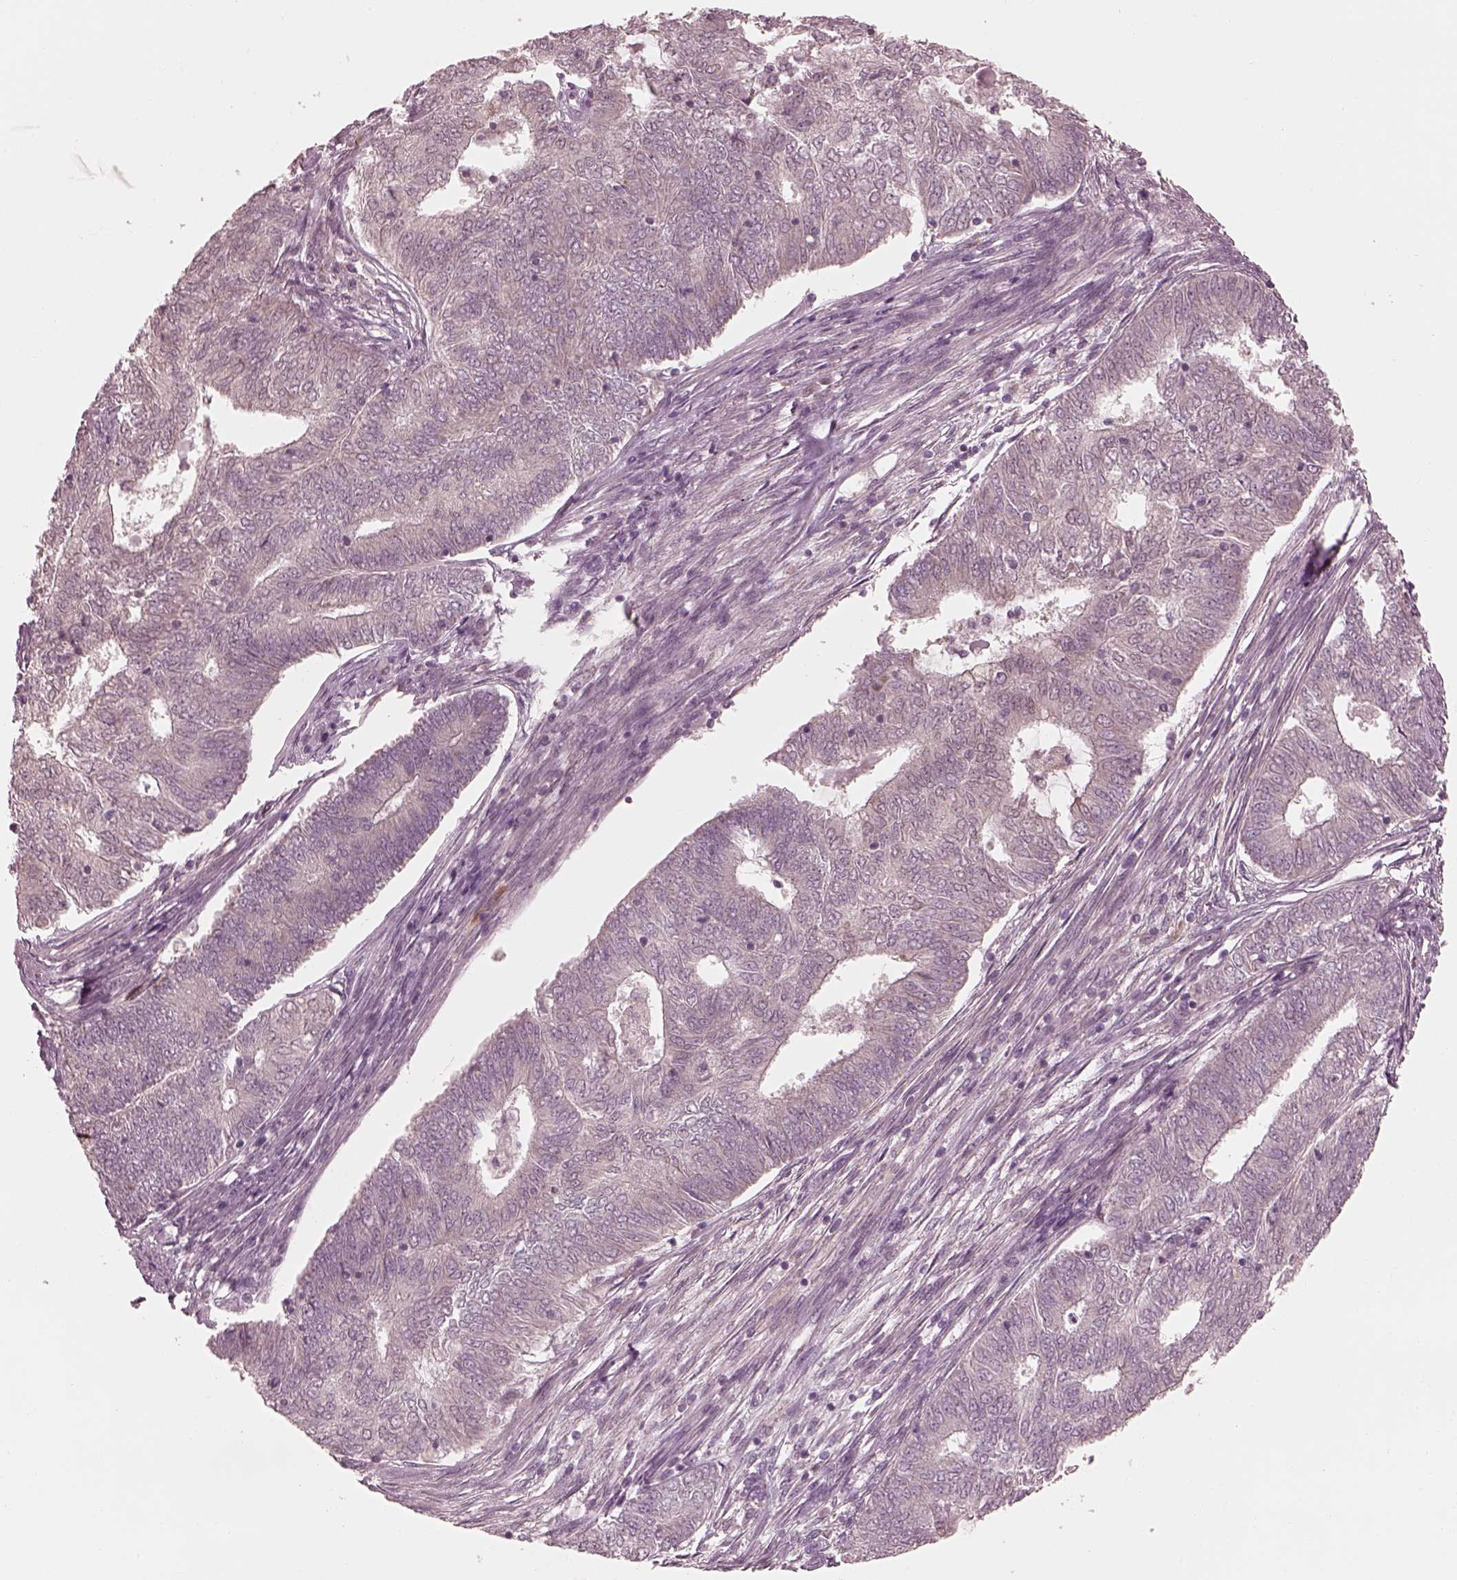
{"staining": {"intensity": "weak", "quantity": "<25%", "location": "cytoplasmic/membranous"}, "tissue": "endometrial cancer", "cell_type": "Tumor cells", "image_type": "cancer", "snomed": [{"axis": "morphology", "description": "Adenocarcinoma, NOS"}, {"axis": "topography", "description": "Endometrium"}], "caption": "Immunohistochemistry (IHC) histopathology image of human endometrial adenocarcinoma stained for a protein (brown), which demonstrates no positivity in tumor cells.", "gene": "IQCB1", "patient": {"sex": "female", "age": 62}}